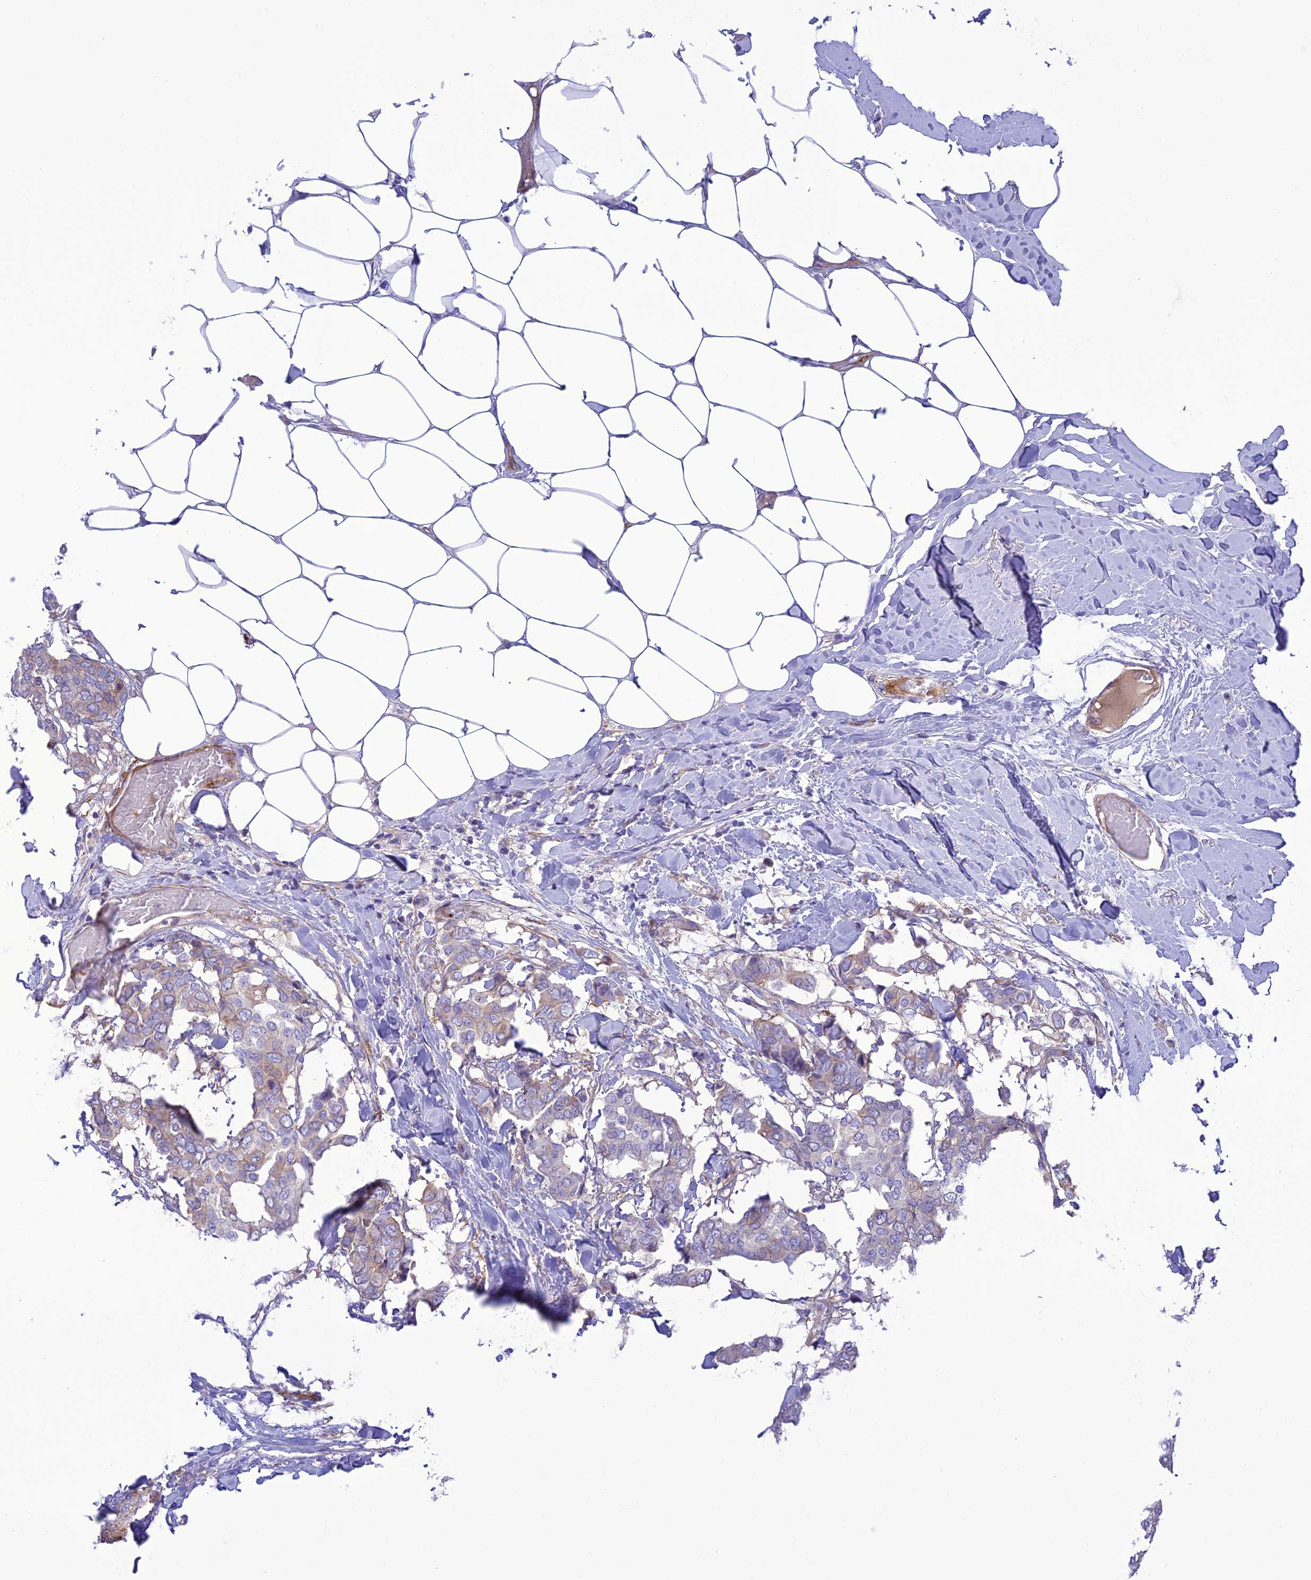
{"staining": {"intensity": "weak", "quantity": "<25%", "location": "cytoplasmic/membranous"}, "tissue": "breast cancer", "cell_type": "Tumor cells", "image_type": "cancer", "snomed": [{"axis": "morphology", "description": "Duct carcinoma"}, {"axis": "topography", "description": "Breast"}], "caption": "Immunohistochemistry of breast cancer exhibits no expression in tumor cells. (Immunohistochemistry, brightfield microscopy, high magnification).", "gene": "FRA10AC1", "patient": {"sex": "female", "age": 75}}